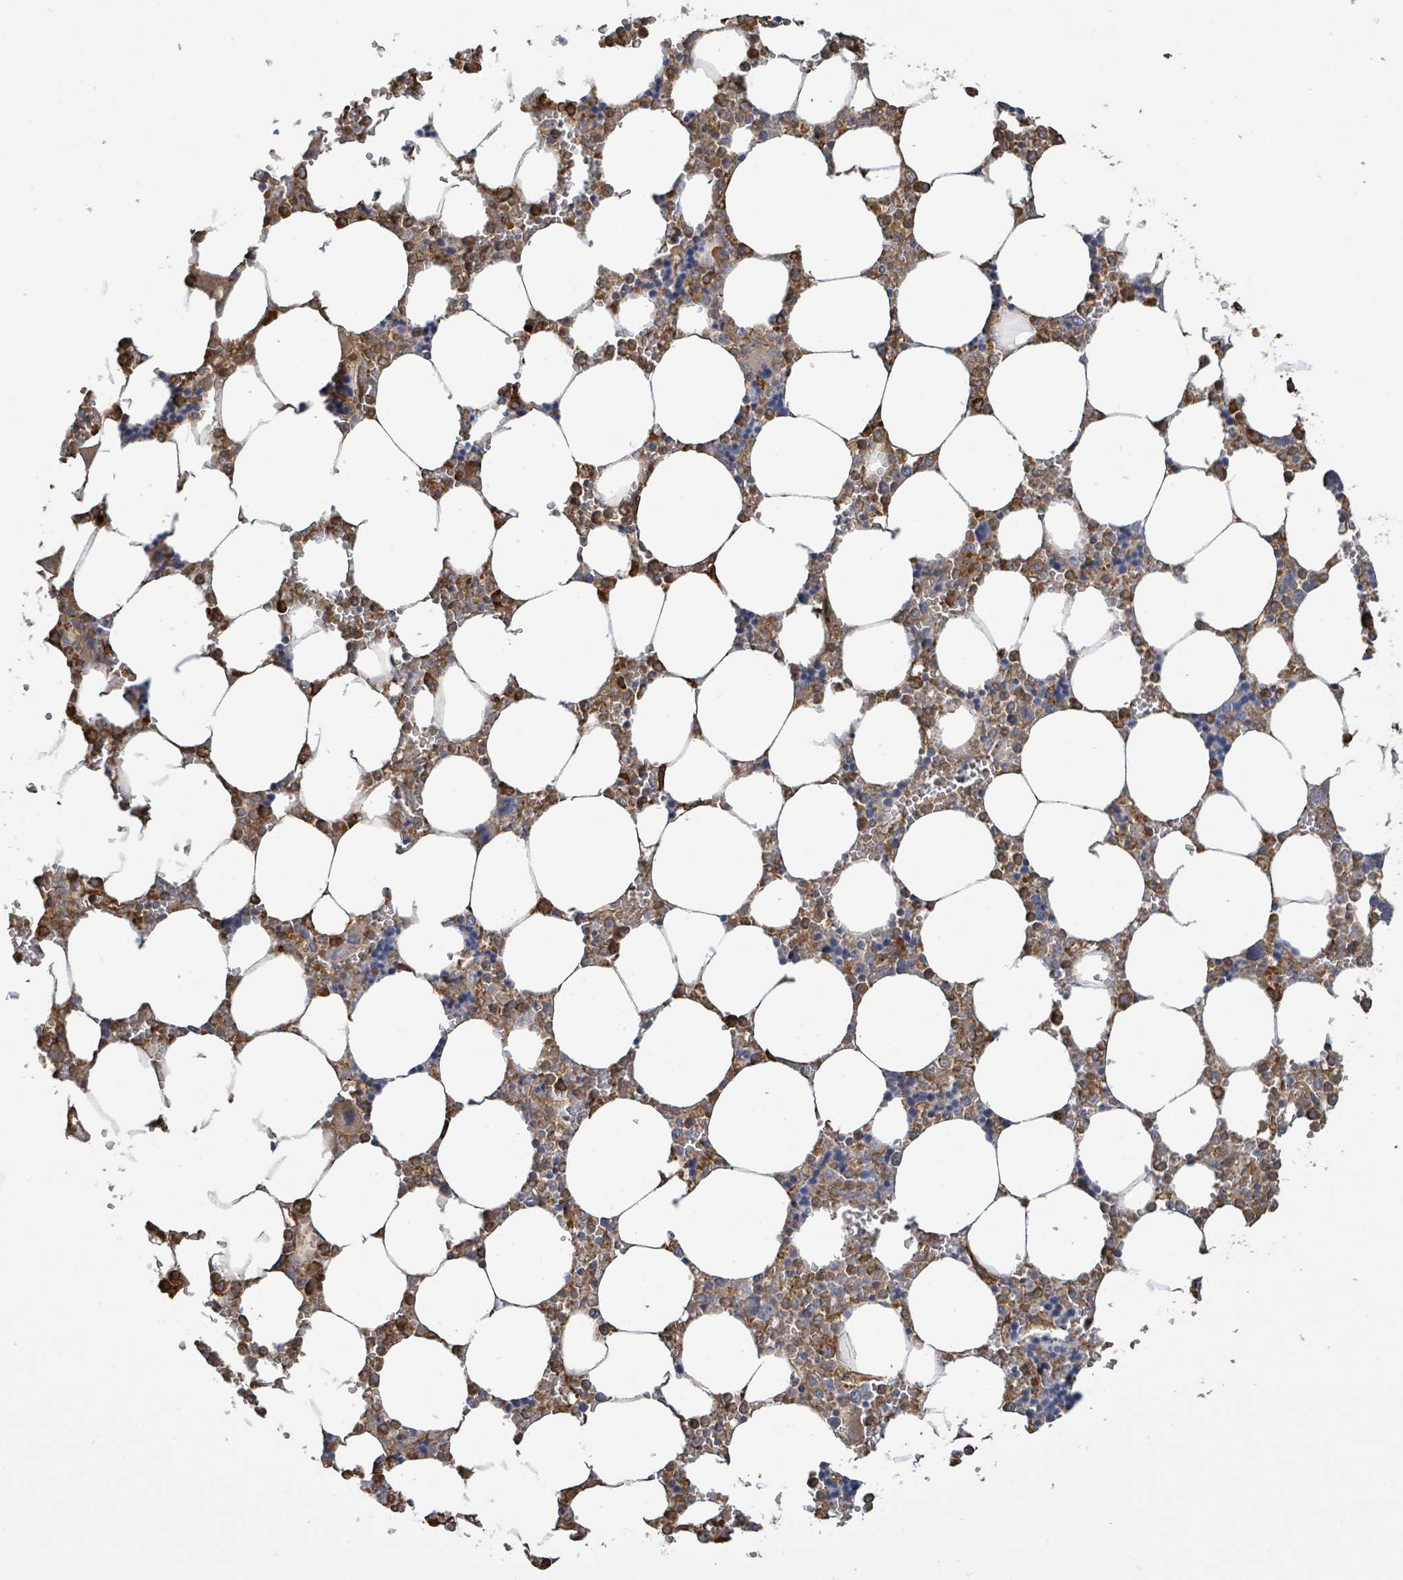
{"staining": {"intensity": "strong", "quantity": "<25%", "location": "cytoplasmic/membranous"}, "tissue": "bone marrow", "cell_type": "Hematopoietic cells", "image_type": "normal", "snomed": [{"axis": "morphology", "description": "Normal tissue, NOS"}, {"axis": "topography", "description": "Bone marrow"}], "caption": "IHC (DAB) staining of benign human bone marrow reveals strong cytoplasmic/membranous protein staining in about <25% of hematopoietic cells. Immunohistochemistry (ihc) stains the protein in brown and the nuclei are stained blue.", "gene": "ARPIN", "patient": {"sex": "male", "age": 64}}